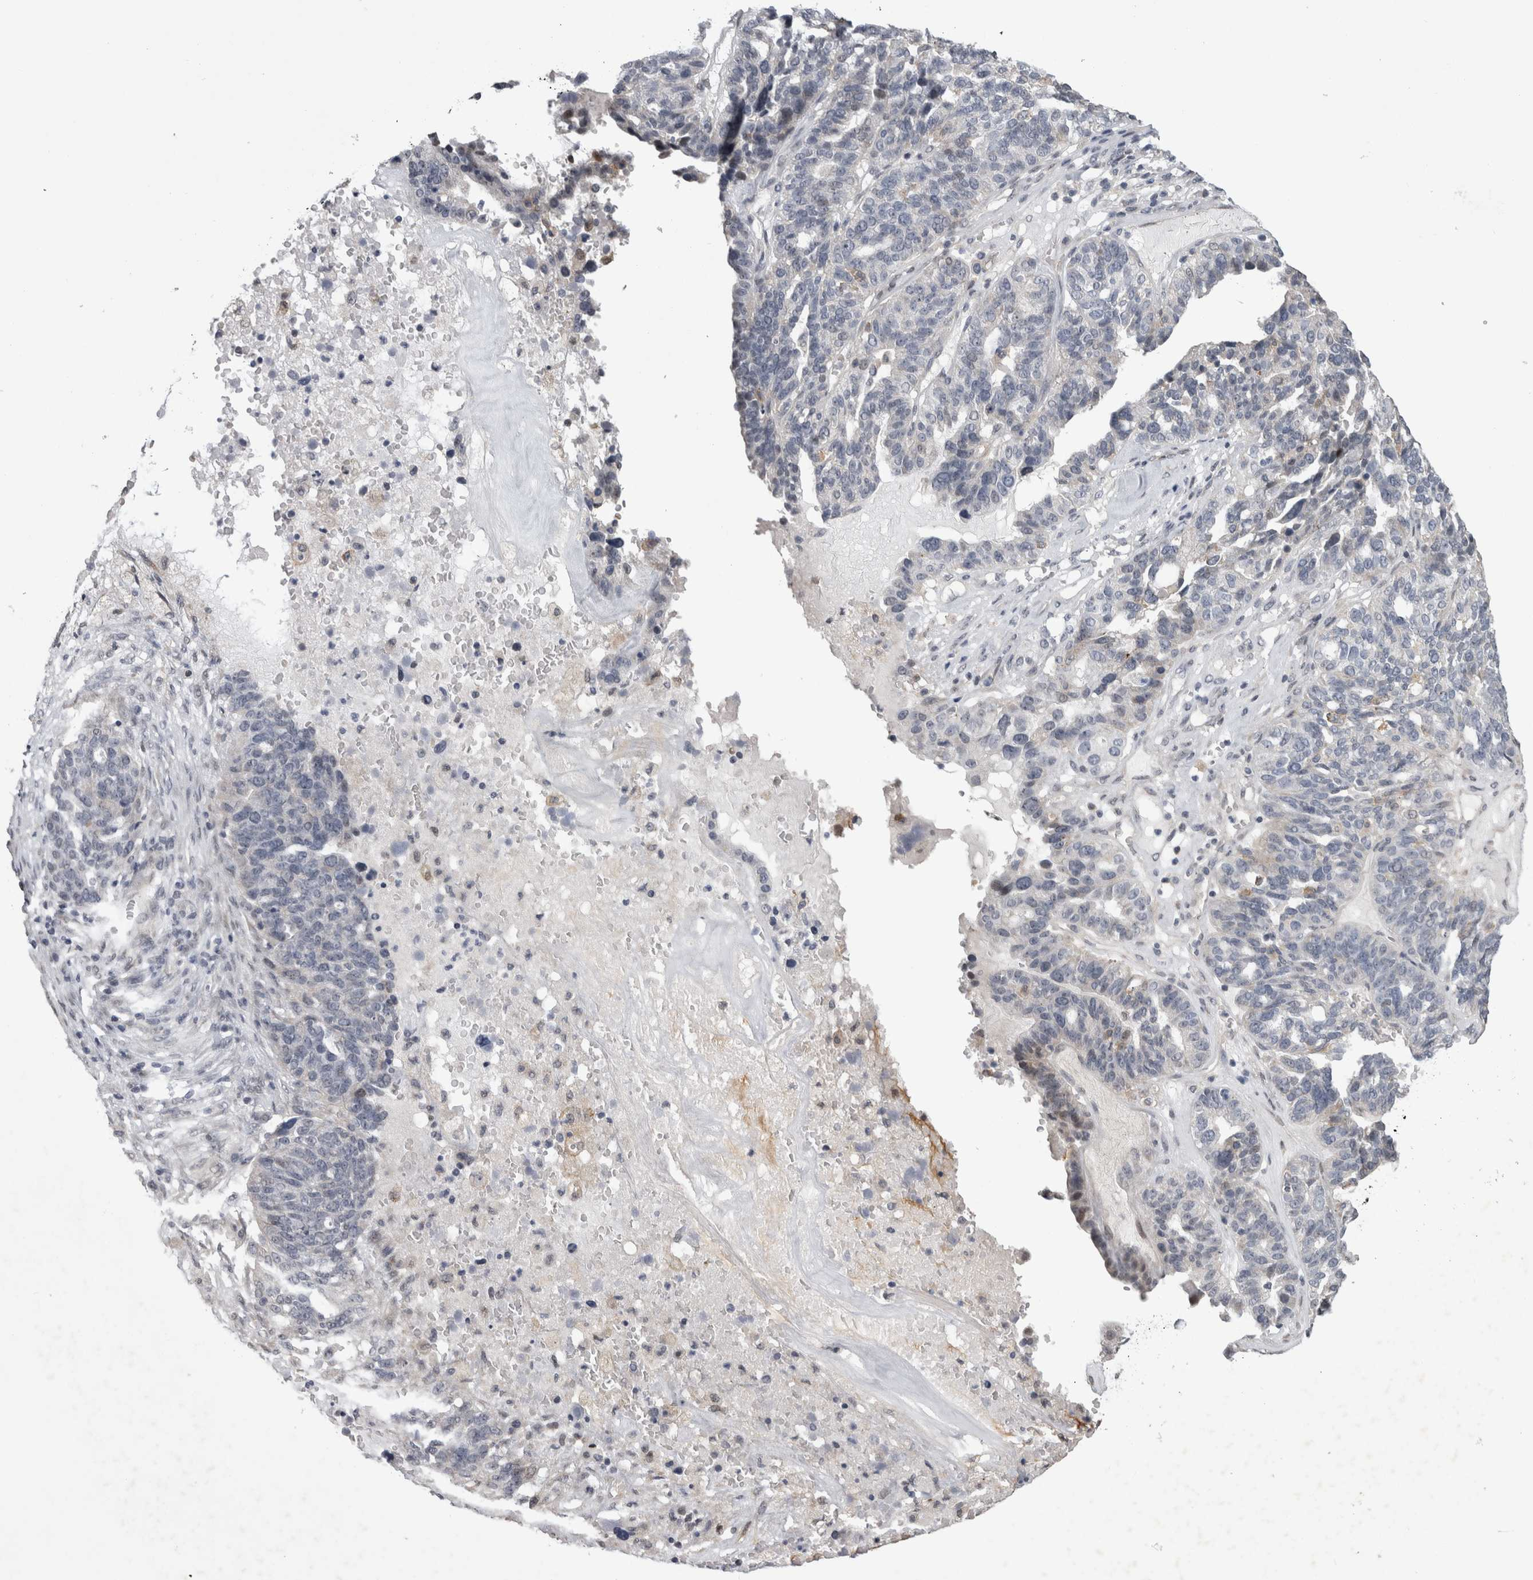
{"staining": {"intensity": "negative", "quantity": "none", "location": "none"}, "tissue": "ovarian cancer", "cell_type": "Tumor cells", "image_type": "cancer", "snomed": [{"axis": "morphology", "description": "Cystadenocarcinoma, serous, NOS"}, {"axis": "topography", "description": "Ovary"}], "caption": "An image of human ovarian cancer (serous cystadenocarcinoma) is negative for staining in tumor cells. (Brightfield microscopy of DAB IHC at high magnification).", "gene": "IFI44", "patient": {"sex": "female", "age": 59}}